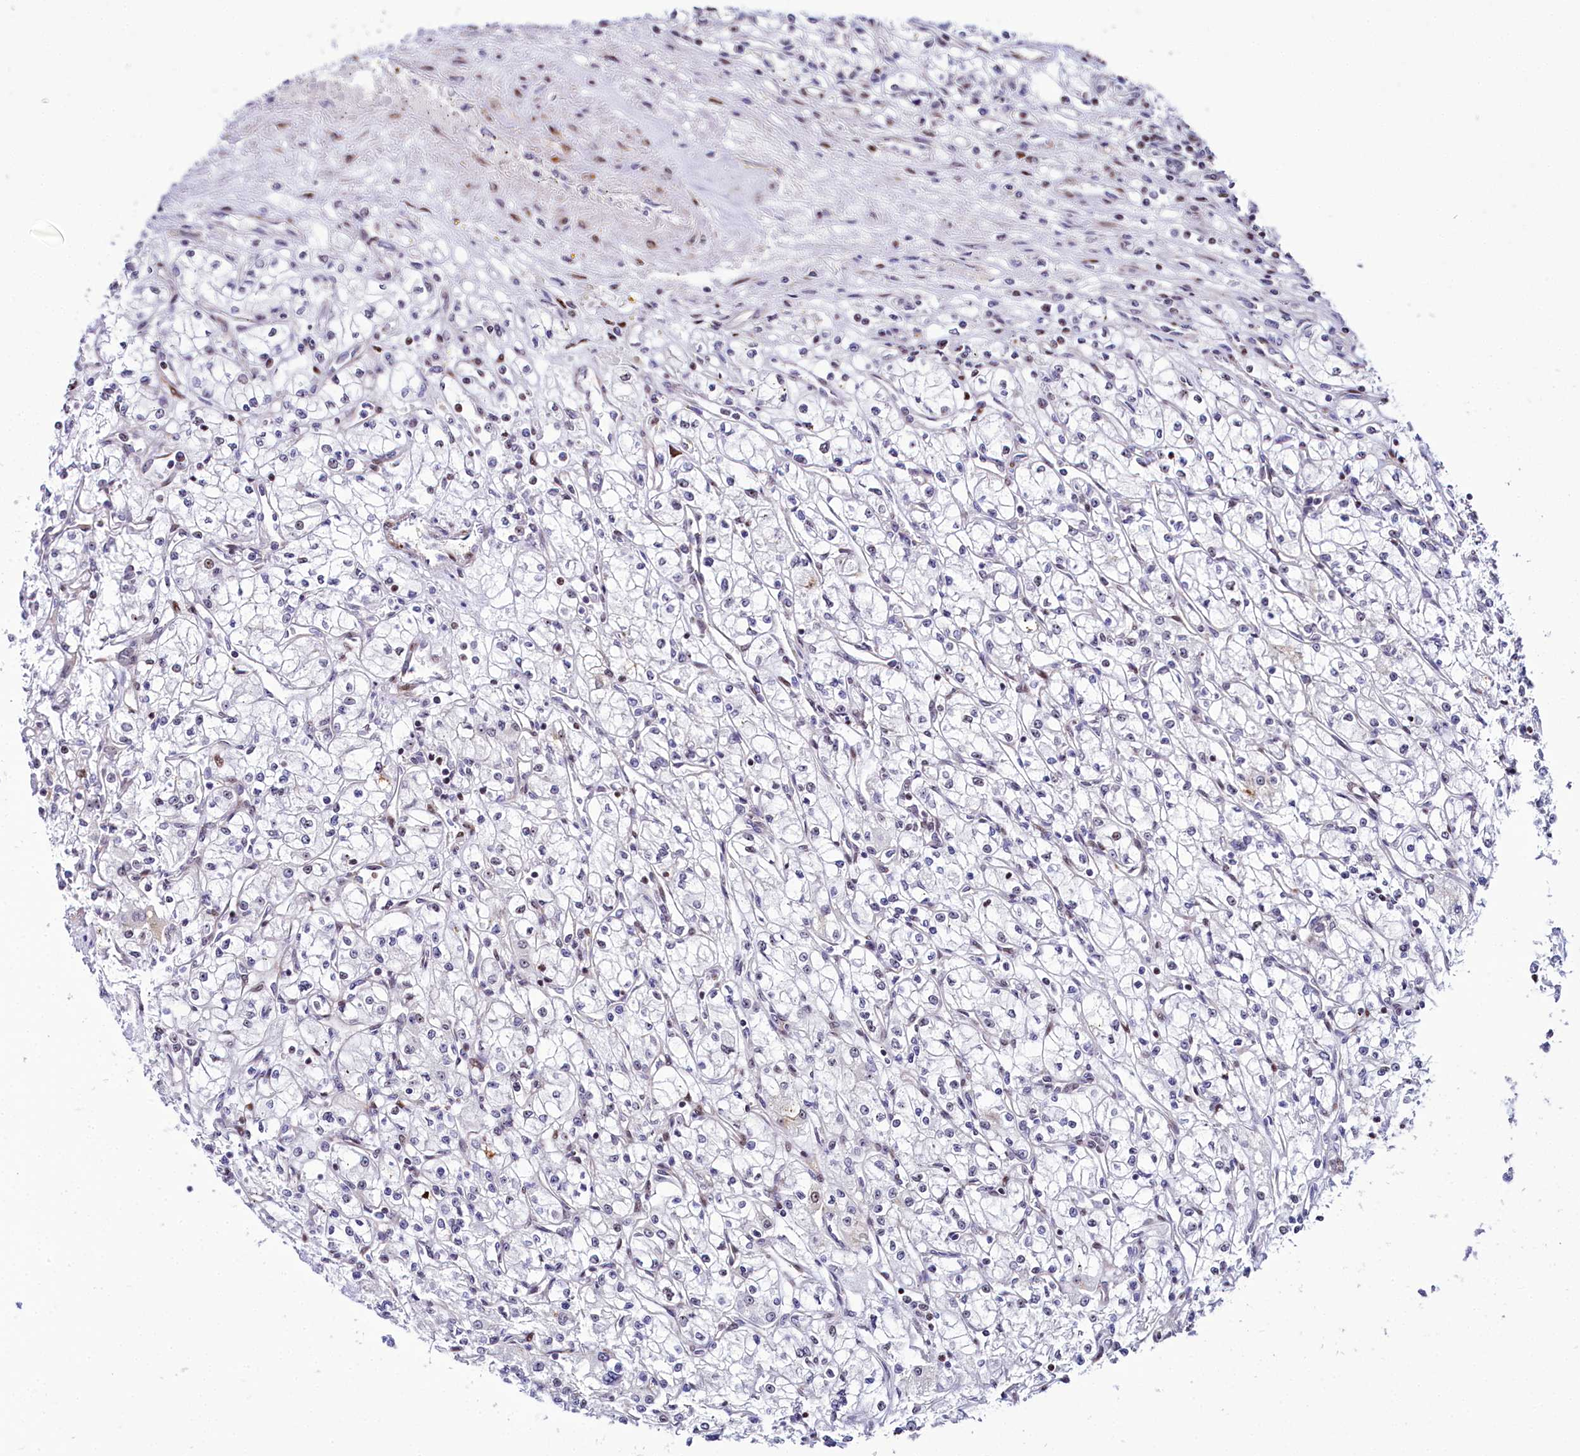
{"staining": {"intensity": "negative", "quantity": "none", "location": "none"}, "tissue": "renal cancer", "cell_type": "Tumor cells", "image_type": "cancer", "snomed": [{"axis": "morphology", "description": "Adenocarcinoma, NOS"}, {"axis": "topography", "description": "Kidney"}], "caption": "The image exhibits no staining of tumor cells in adenocarcinoma (renal).", "gene": "TCOF1", "patient": {"sex": "male", "age": 59}}